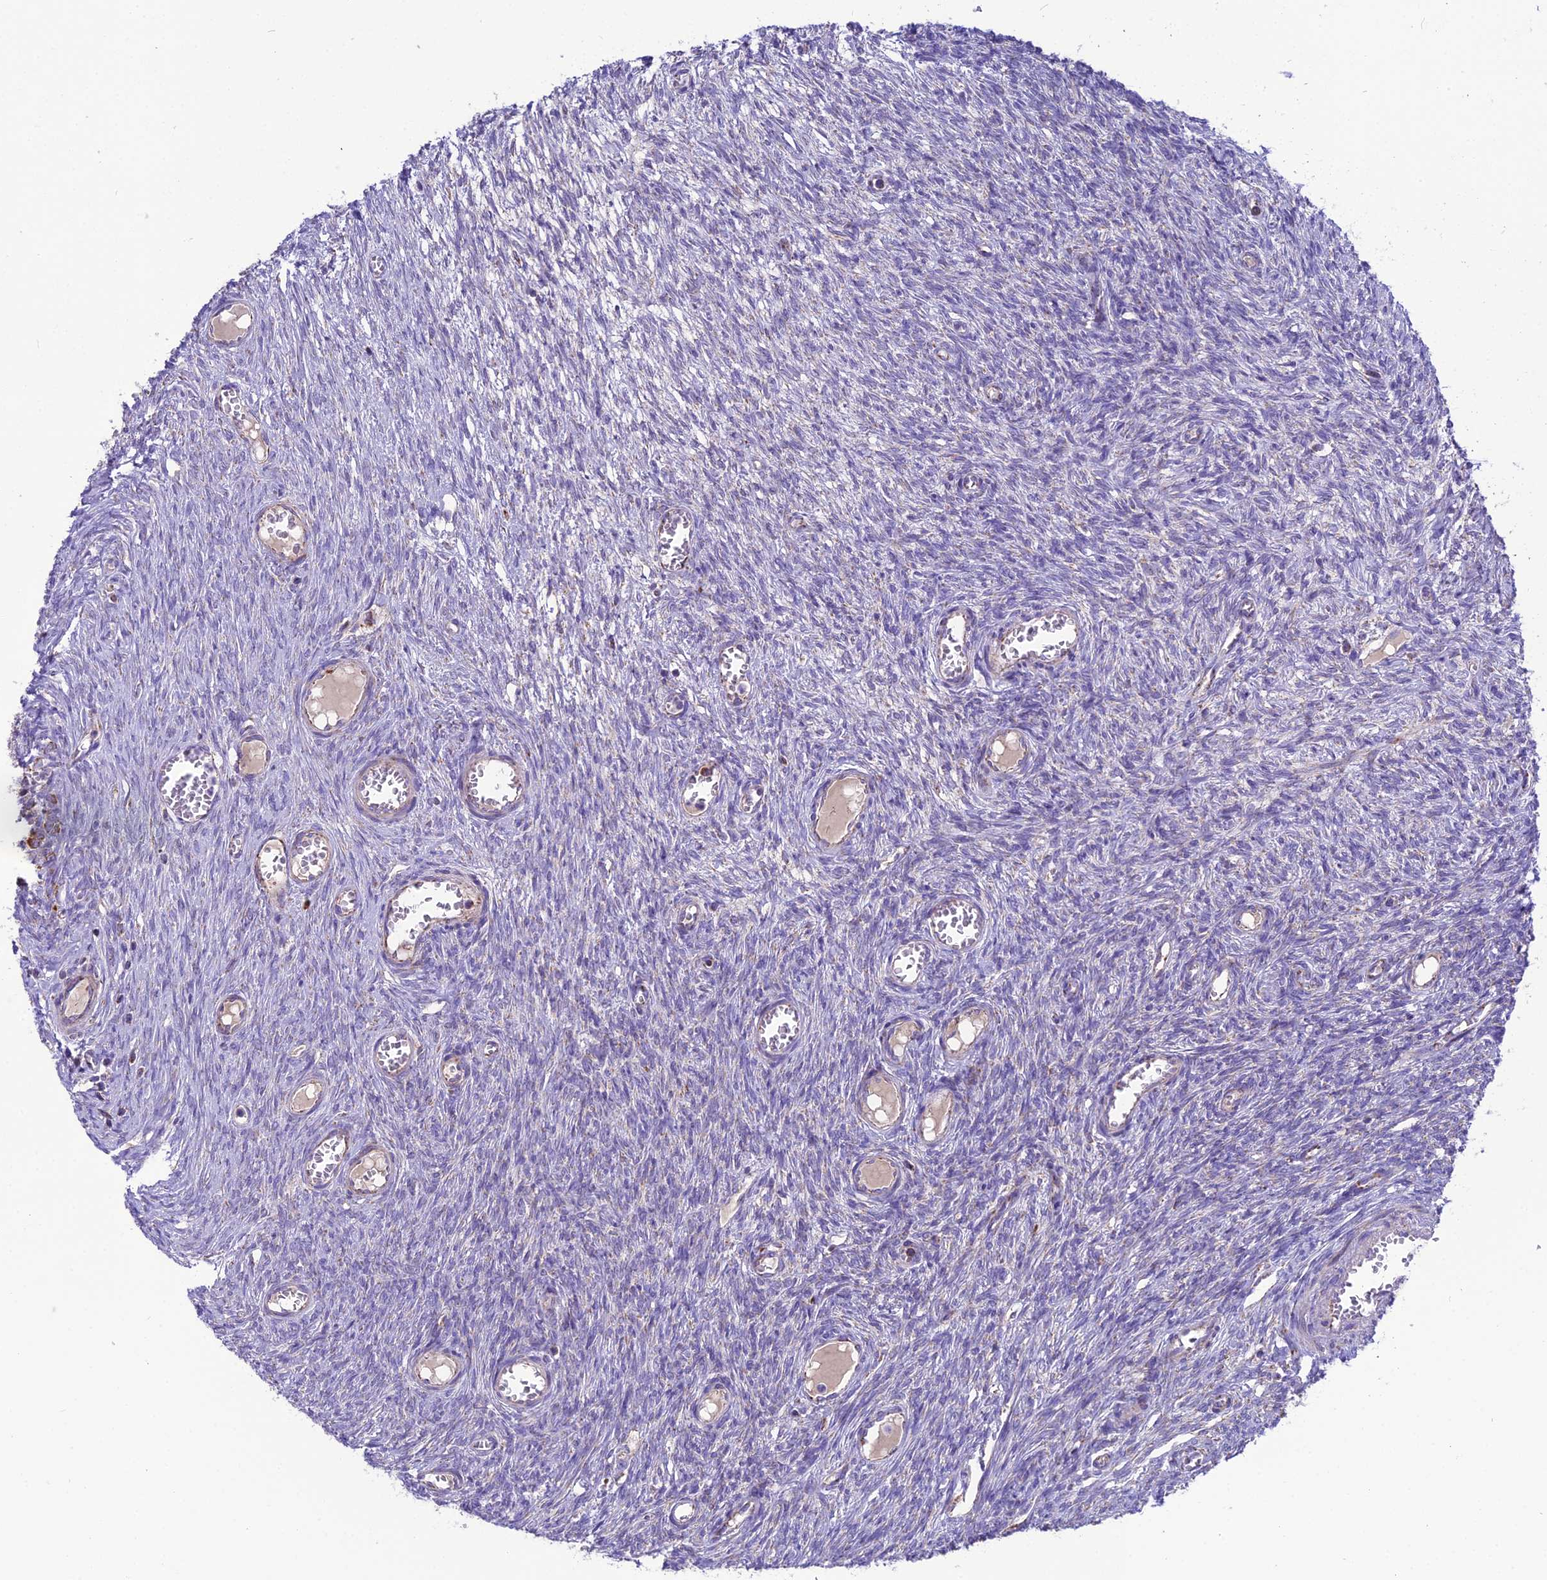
{"staining": {"intensity": "strong", "quantity": ">75%", "location": "cytoplasmic/membranous"}, "tissue": "ovary", "cell_type": "Follicle cells", "image_type": "normal", "snomed": [{"axis": "morphology", "description": "Normal tissue, NOS"}, {"axis": "topography", "description": "Ovary"}], "caption": "High-magnification brightfield microscopy of benign ovary stained with DAB (3,3'-diaminobenzidine) (brown) and counterstained with hematoxylin (blue). follicle cells exhibit strong cytoplasmic/membranous staining is appreciated in about>75% of cells. The protein is stained brown, and the nuclei are stained in blue (DAB (3,3'-diaminobenzidine) IHC with brightfield microscopy, high magnification).", "gene": "MRPS34", "patient": {"sex": "female", "age": 44}}